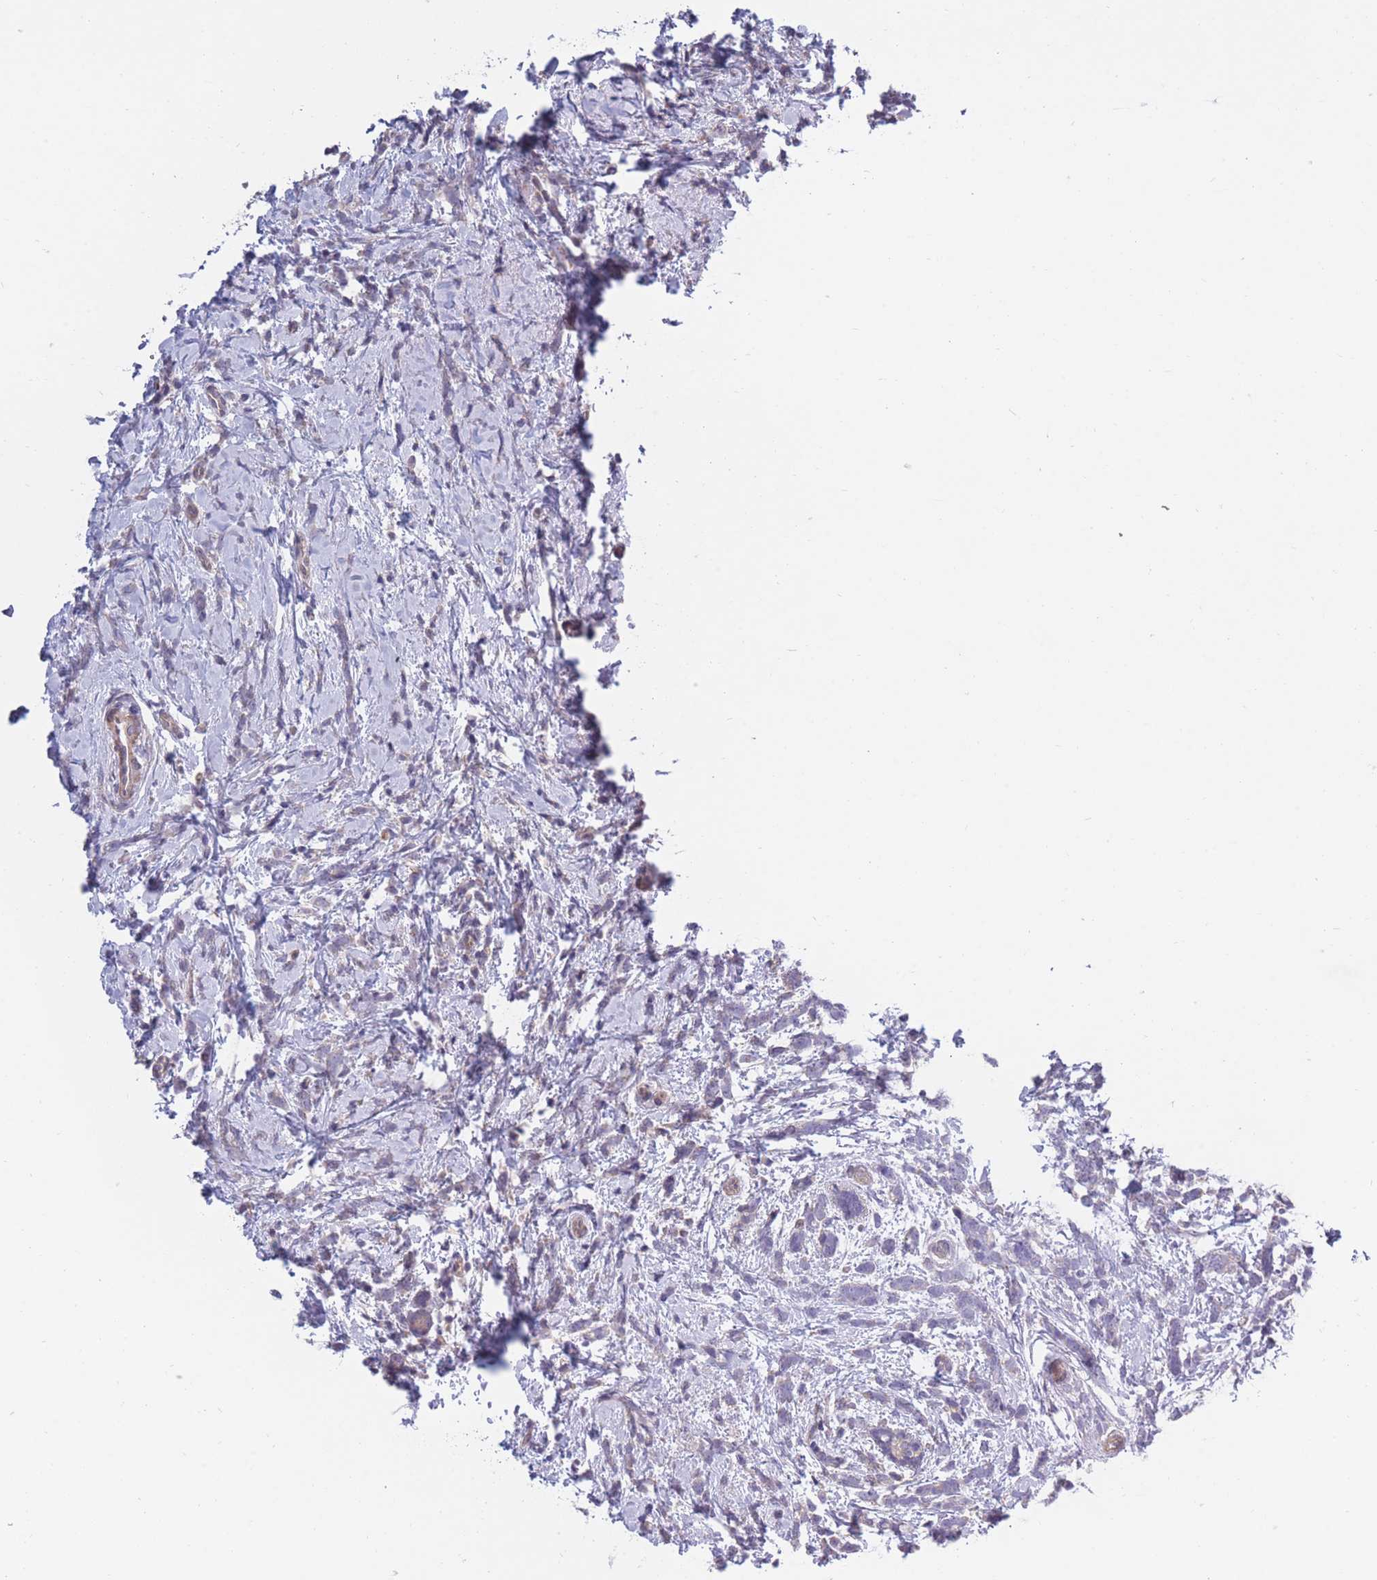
{"staining": {"intensity": "negative", "quantity": "none", "location": "none"}, "tissue": "breast cancer", "cell_type": "Tumor cells", "image_type": "cancer", "snomed": [{"axis": "morphology", "description": "Lobular carcinoma"}, {"axis": "topography", "description": "Breast"}], "caption": "Tumor cells are negative for brown protein staining in lobular carcinoma (breast).", "gene": "CCNQ", "patient": {"sex": "female", "age": 58}}